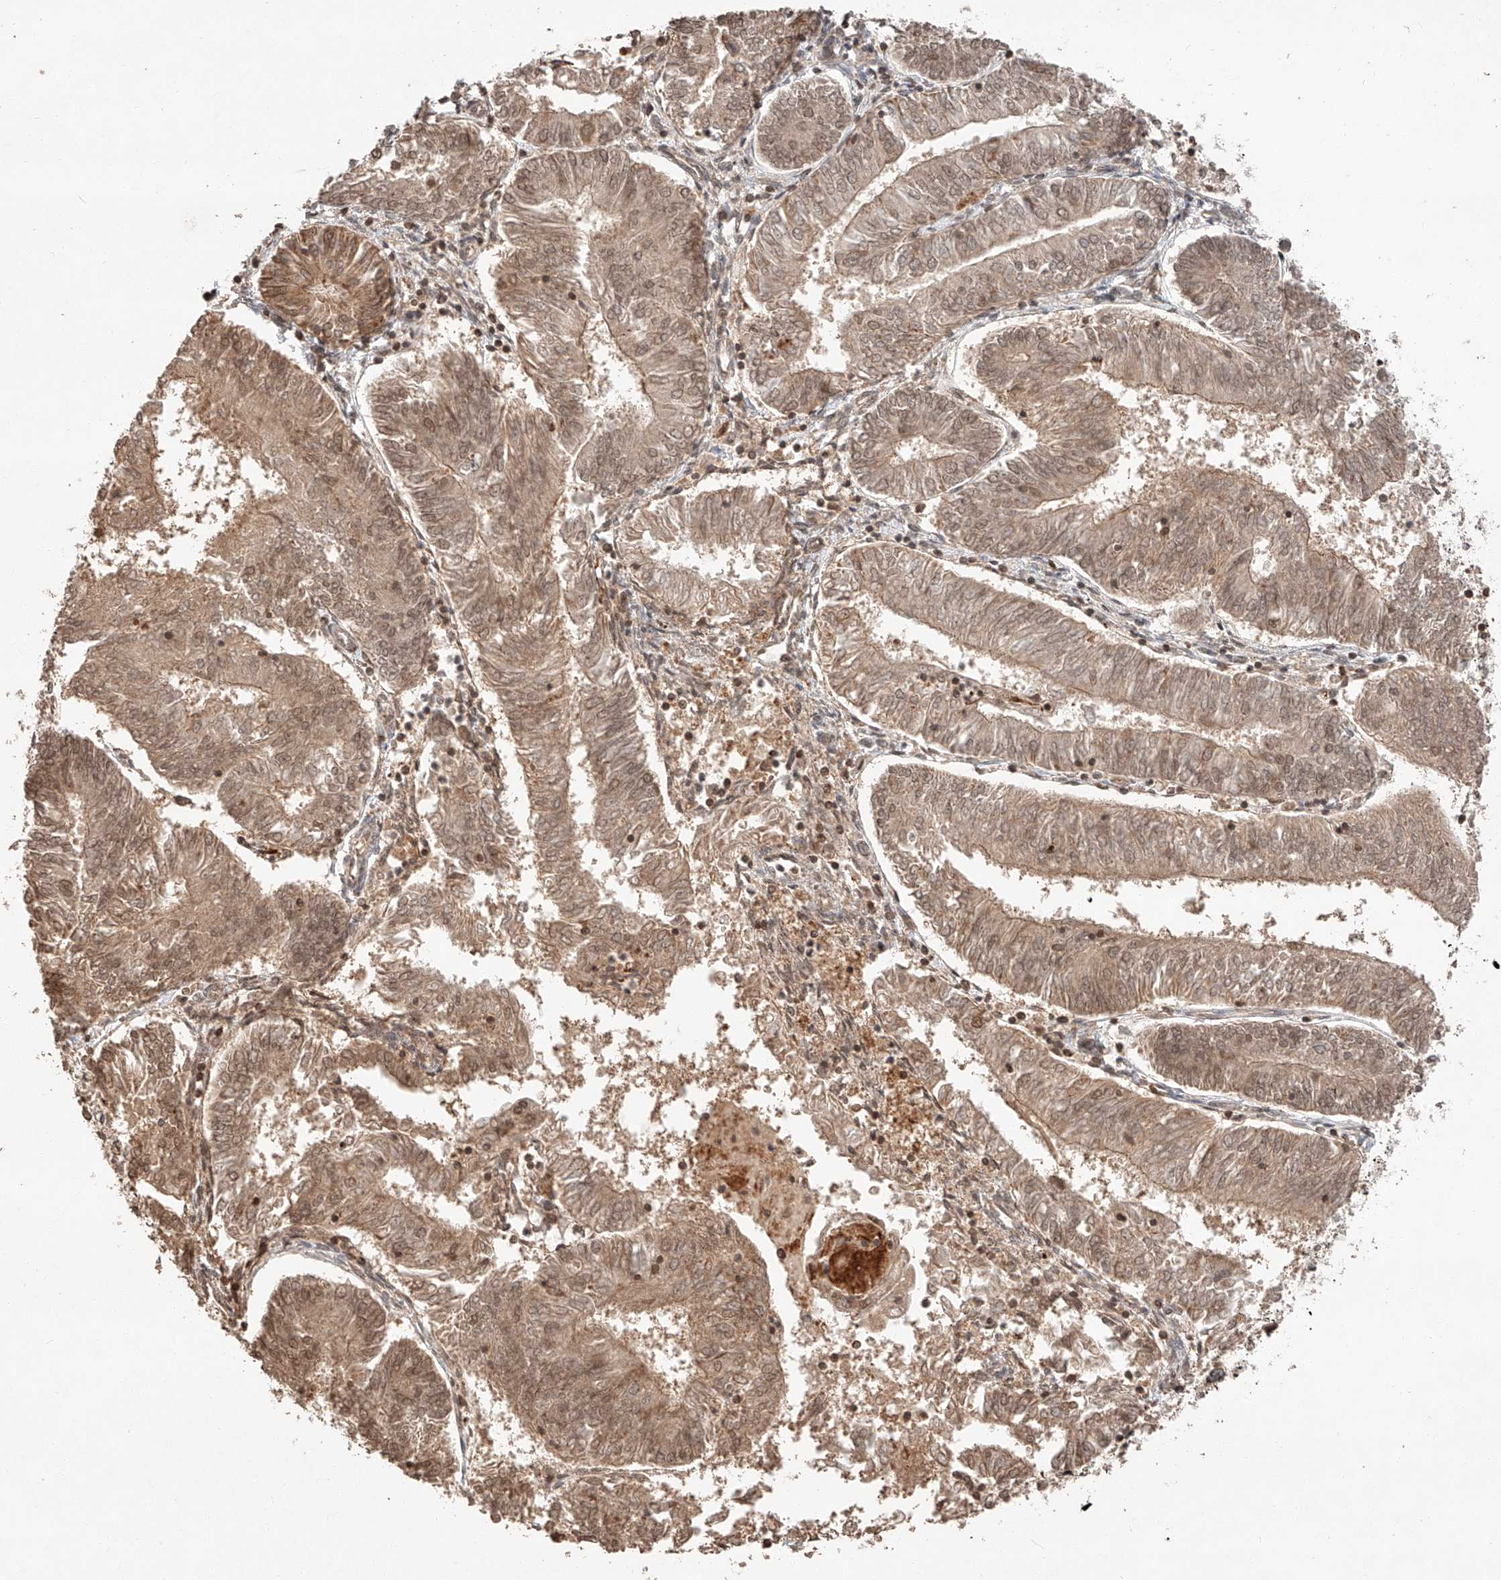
{"staining": {"intensity": "moderate", "quantity": ">75%", "location": "cytoplasmic/membranous,nuclear"}, "tissue": "endometrial cancer", "cell_type": "Tumor cells", "image_type": "cancer", "snomed": [{"axis": "morphology", "description": "Adenocarcinoma, NOS"}, {"axis": "topography", "description": "Endometrium"}], "caption": "Moderate cytoplasmic/membranous and nuclear protein positivity is present in approximately >75% of tumor cells in endometrial cancer (adenocarcinoma). The staining is performed using DAB (3,3'-diaminobenzidine) brown chromogen to label protein expression. The nuclei are counter-stained blue using hematoxylin.", "gene": "ARHGAP33", "patient": {"sex": "female", "age": 58}}